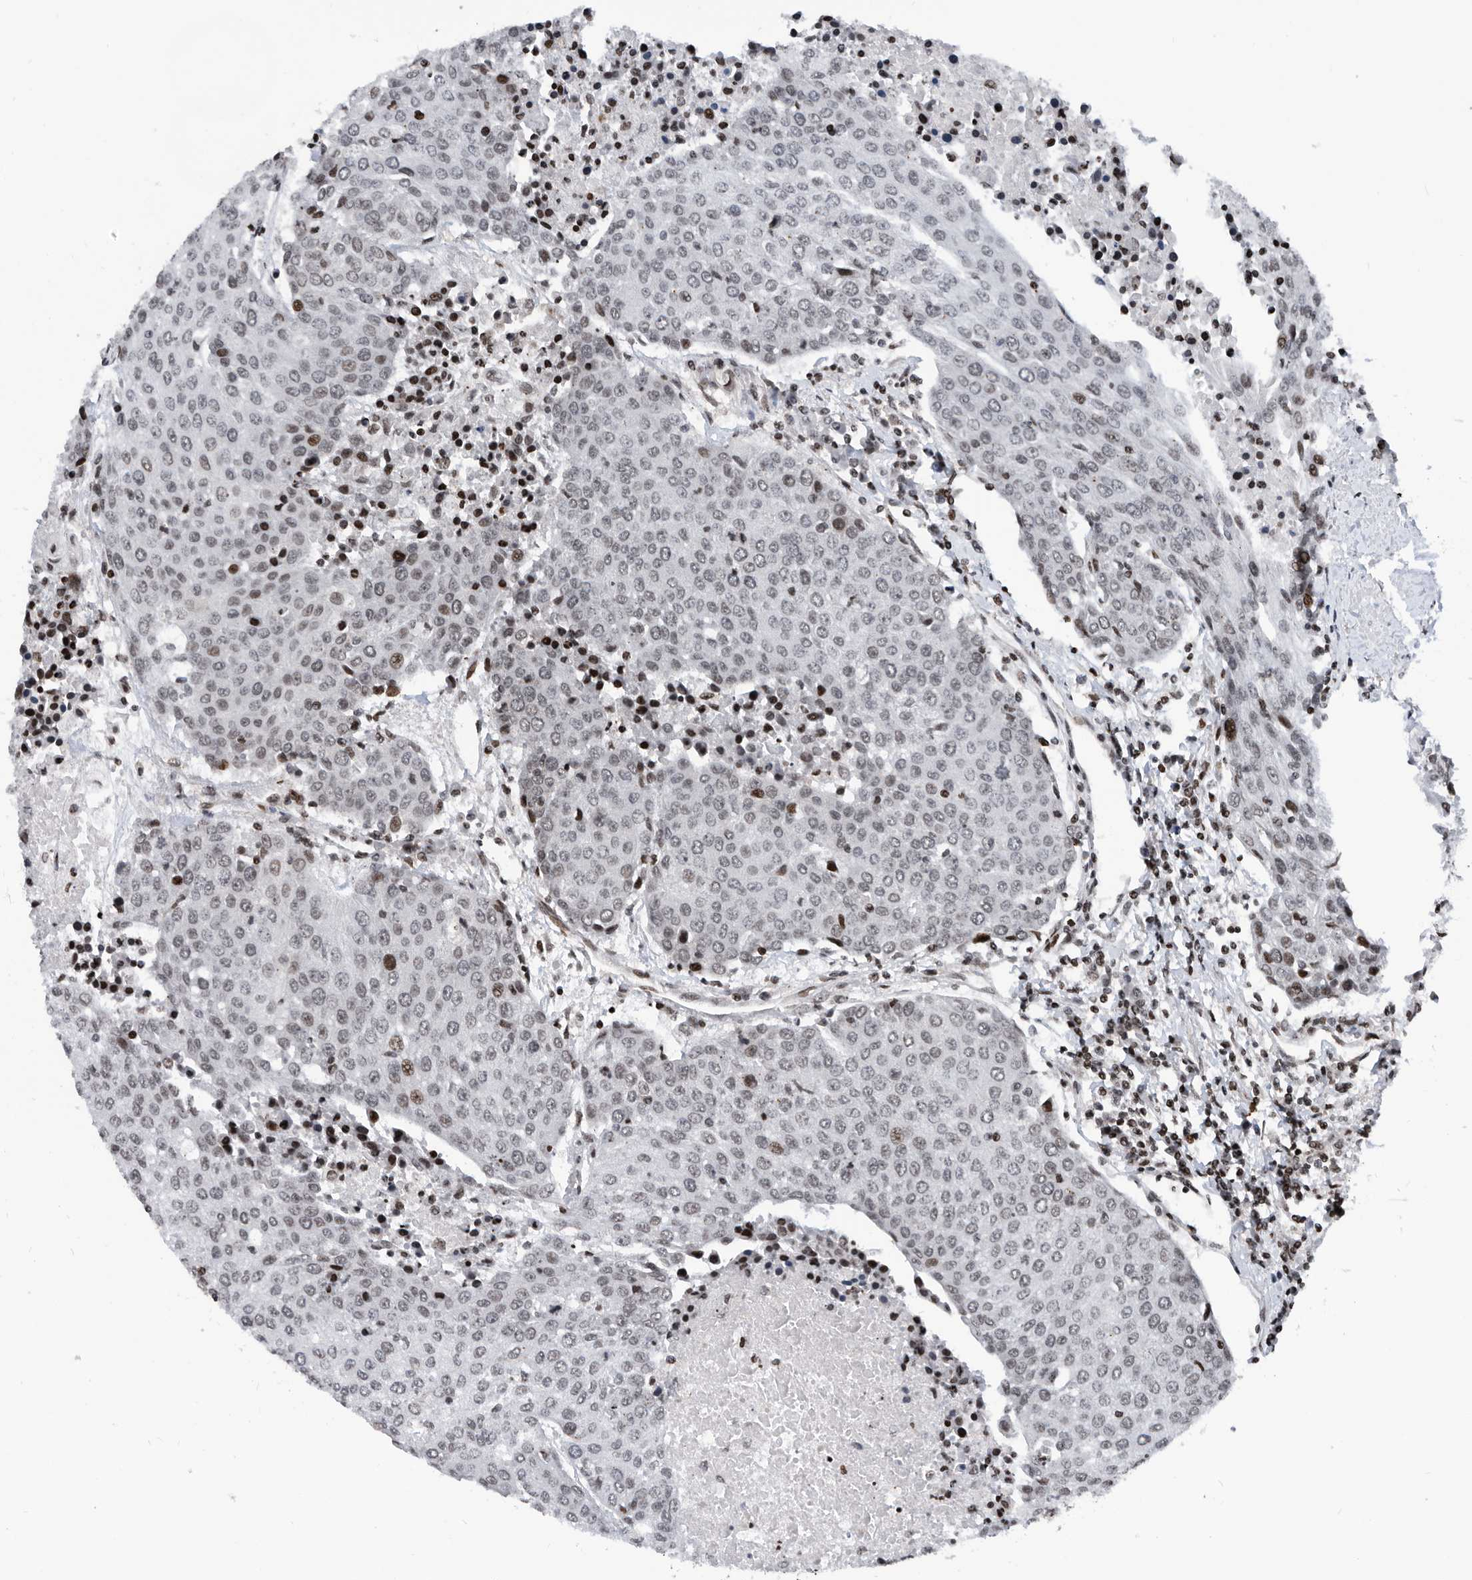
{"staining": {"intensity": "weak", "quantity": "<25%", "location": "nuclear"}, "tissue": "urothelial cancer", "cell_type": "Tumor cells", "image_type": "cancer", "snomed": [{"axis": "morphology", "description": "Urothelial carcinoma, High grade"}, {"axis": "topography", "description": "Urinary bladder"}], "caption": "IHC photomicrograph of urothelial carcinoma (high-grade) stained for a protein (brown), which demonstrates no staining in tumor cells.", "gene": "SNRNP48", "patient": {"sex": "female", "age": 85}}